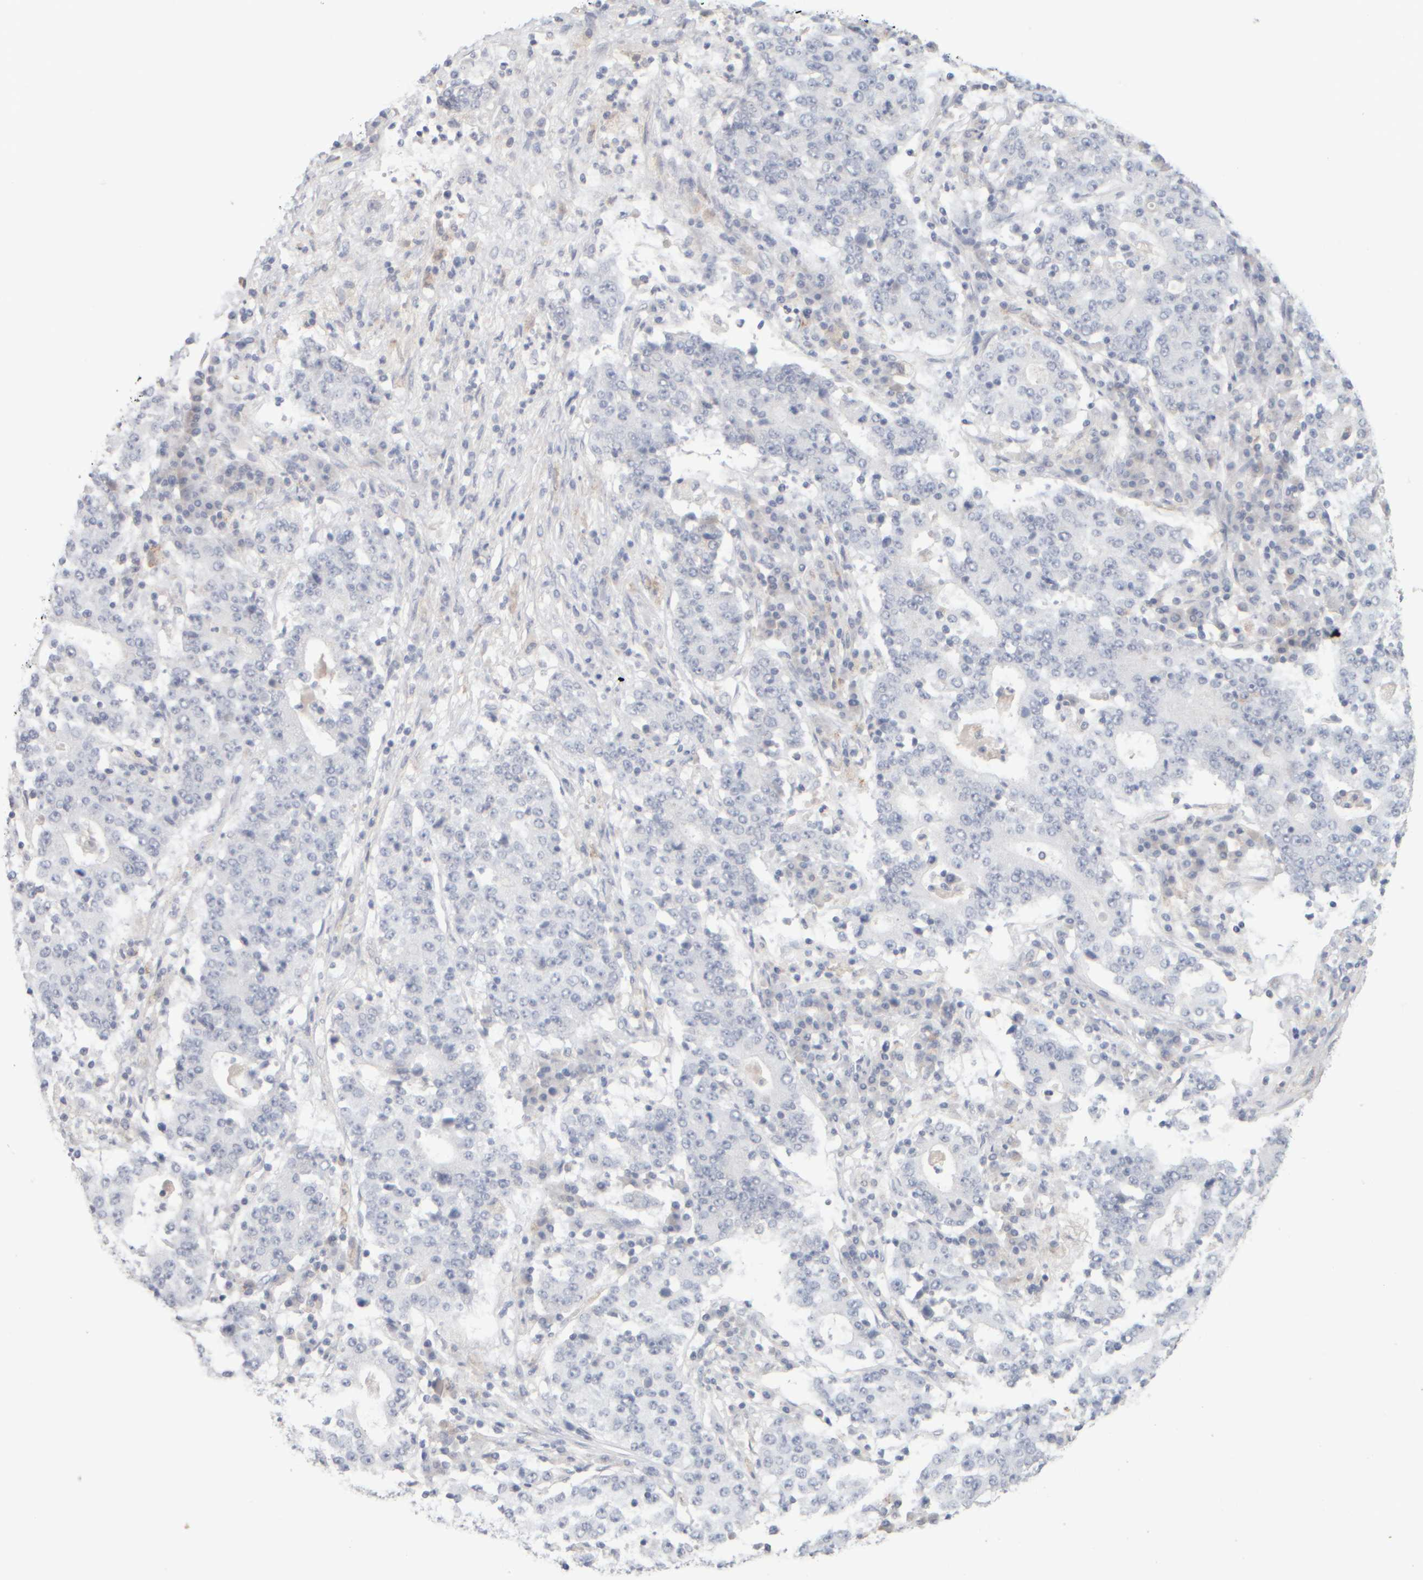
{"staining": {"intensity": "negative", "quantity": "none", "location": "none"}, "tissue": "stomach cancer", "cell_type": "Tumor cells", "image_type": "cancer", "snomed": [{"axis": "morphology", "description": "Adenocarcinoma, NOS"}, {"axis": "topography", "description": "Stomach"}], "caption": "An image of stomach cancer stained for a protein reveals no brown staining in tumor cells. (Stains: DAB (3,3'-diaminobenzidine) immunohistochemistry (IHC) with hematoxylin counter stain, Microscopy: brightfield microscopy at high magnification).", "gene": "ZNF112", "patient": {"sex": "male", "age": 59}}